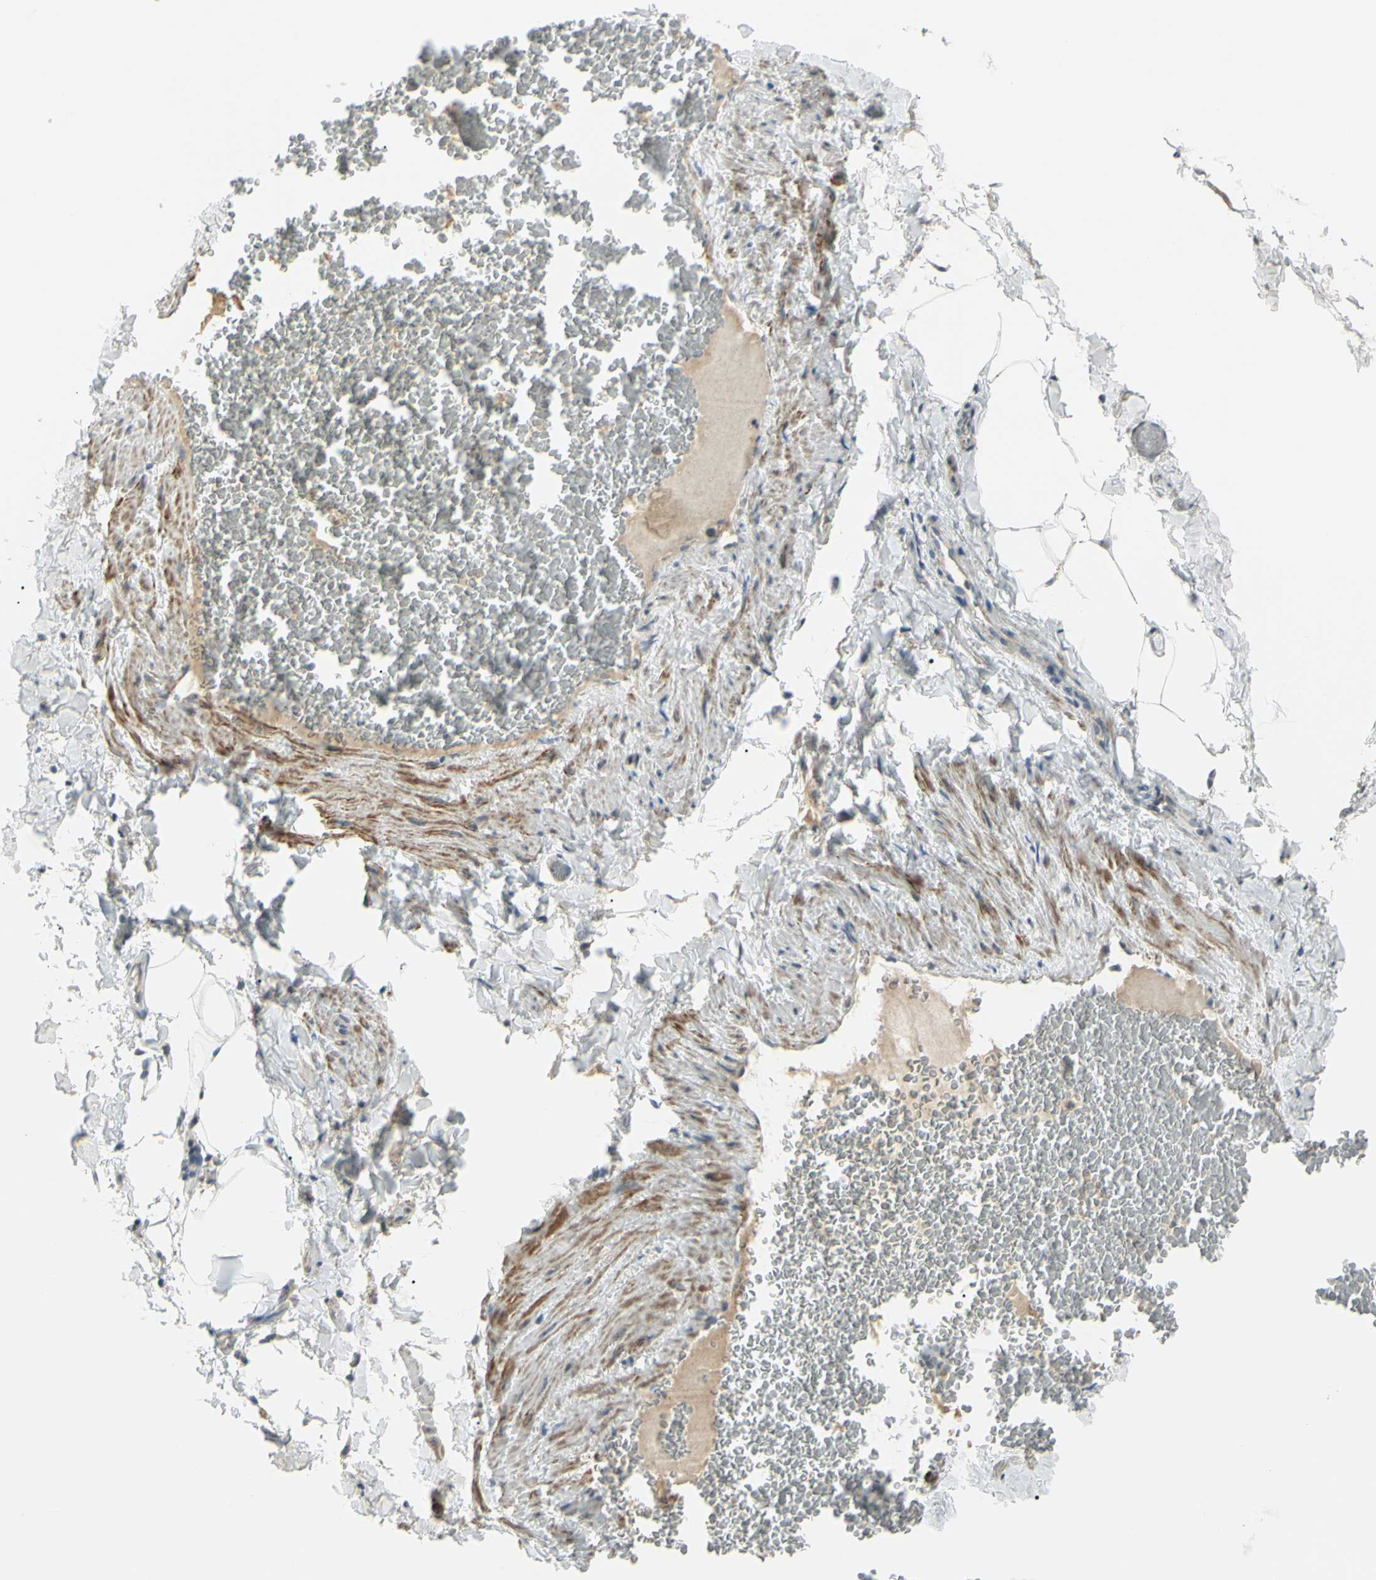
{"staining": {"intensity": "negative", "quantity": "none", "location": "none"}, "tissue": "adipose tissue", "cell_type": "Adipocytes", "image_type": "normal", "snomed": [{"axis": "morphology", "description": "Normal tissue, NOS"}, {"axis": "topography", "description": "Vascular tissue"}], "caption": "The immunohistochemistry histopathology image has no significant staining in adipocytes of adipose tissue.", "gene": "FGFR2", "patient": {"sex": "male", "age": 41}}